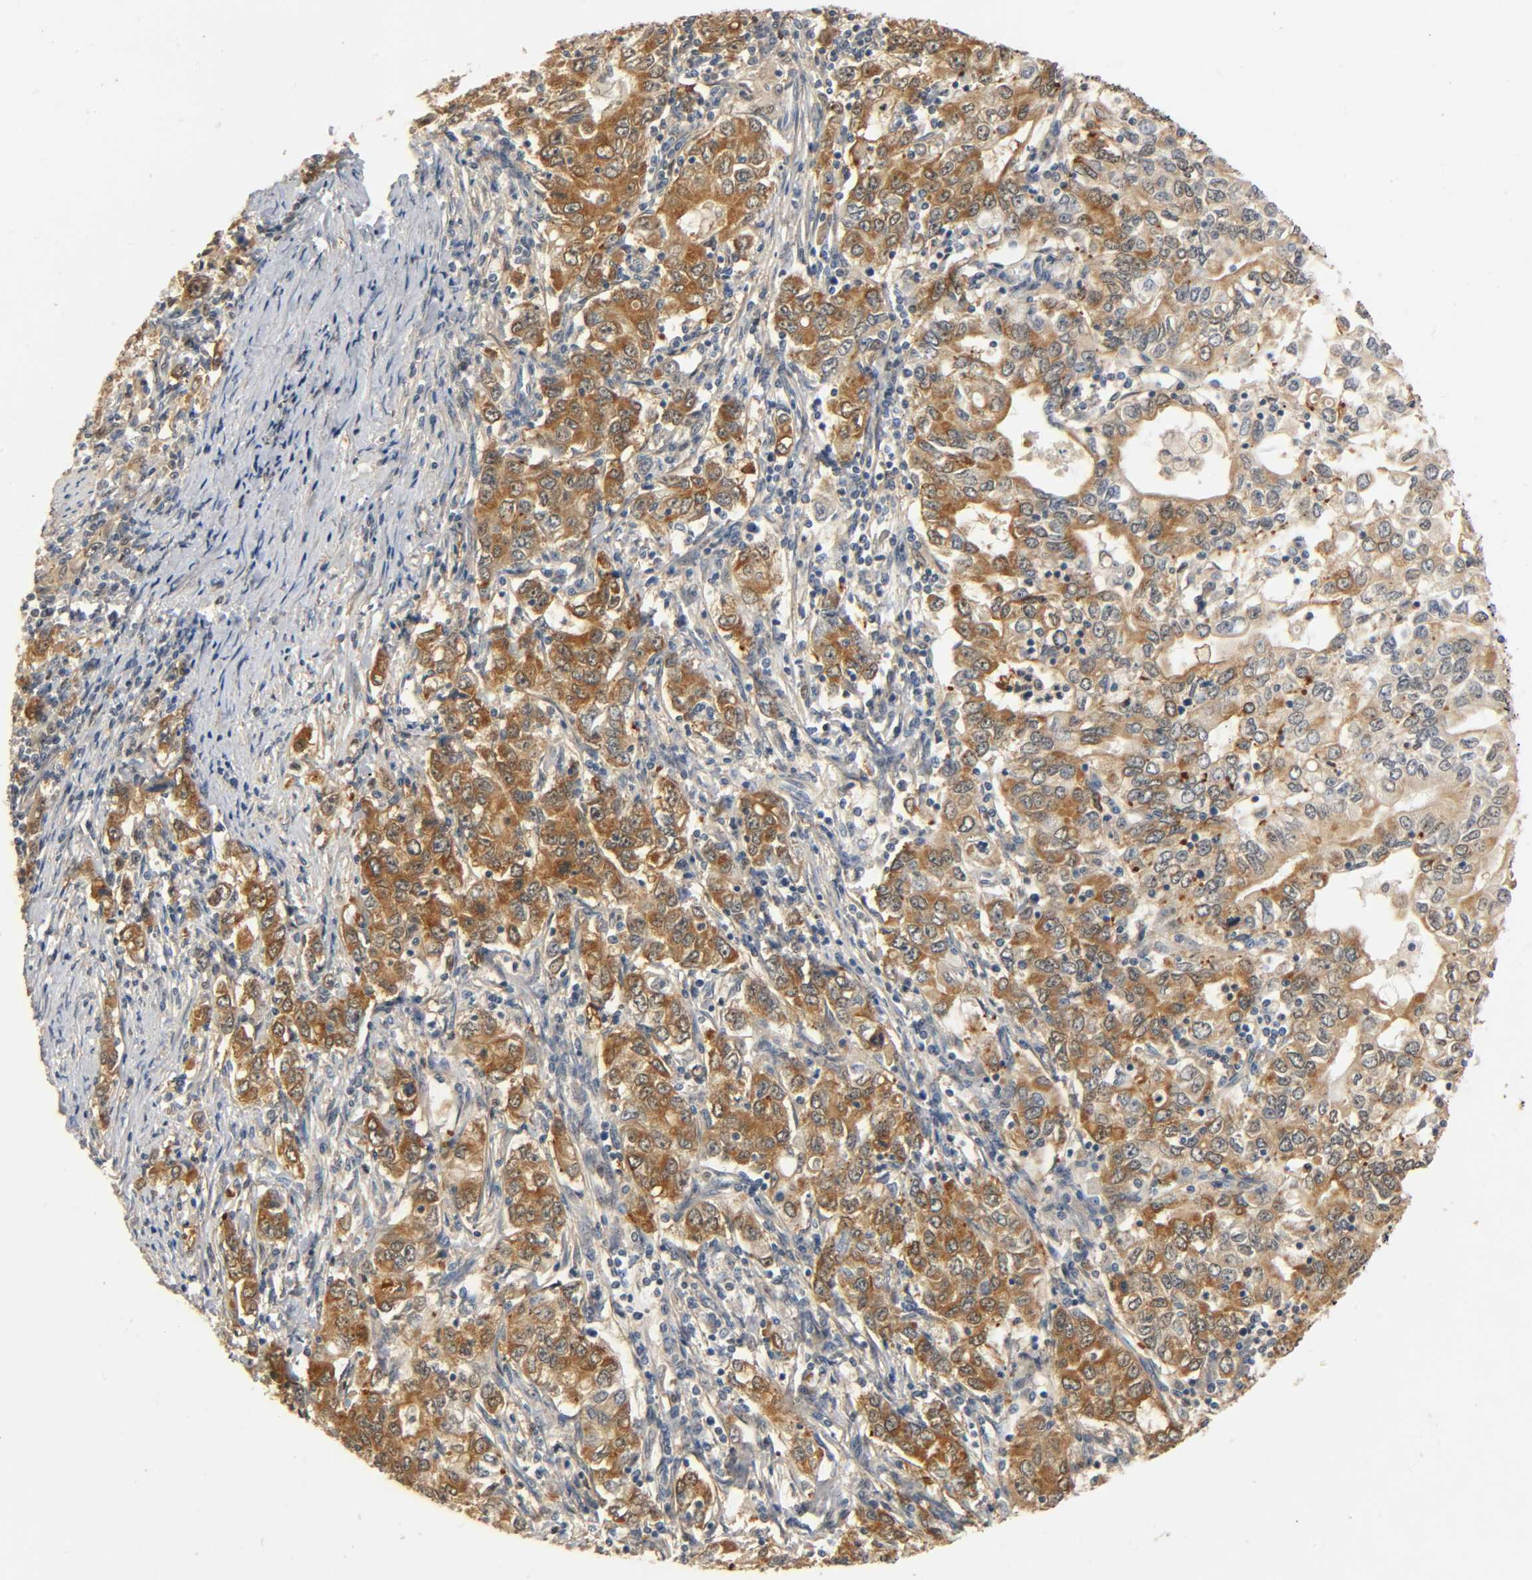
{"staining": {"intensity": "strong", "quantity": ">75%", "location": "cytoplasmic/membranous"}, "tissue": "stomach cancer", "cell_type": "Tumor cells", "image_type": "cancer", "snomed": [{"axis": "morphology", "description": "Adenocarcinoma, NOS"}, {"axis": "topography", "description": "Stomach, lower"}], "caption": "Strong cytoplasmic/membranous expression is seen in about >75% of tumor cells in adenocarcinoma (stomach). (Stains: DAB (3,3'-diaminobenzidine) in brown, nuclei in blue, Microscopy: brightfield microscopy at high magnification).", "gene": "ZFPM2", "patient": {"sex": "female", "age": 72}}